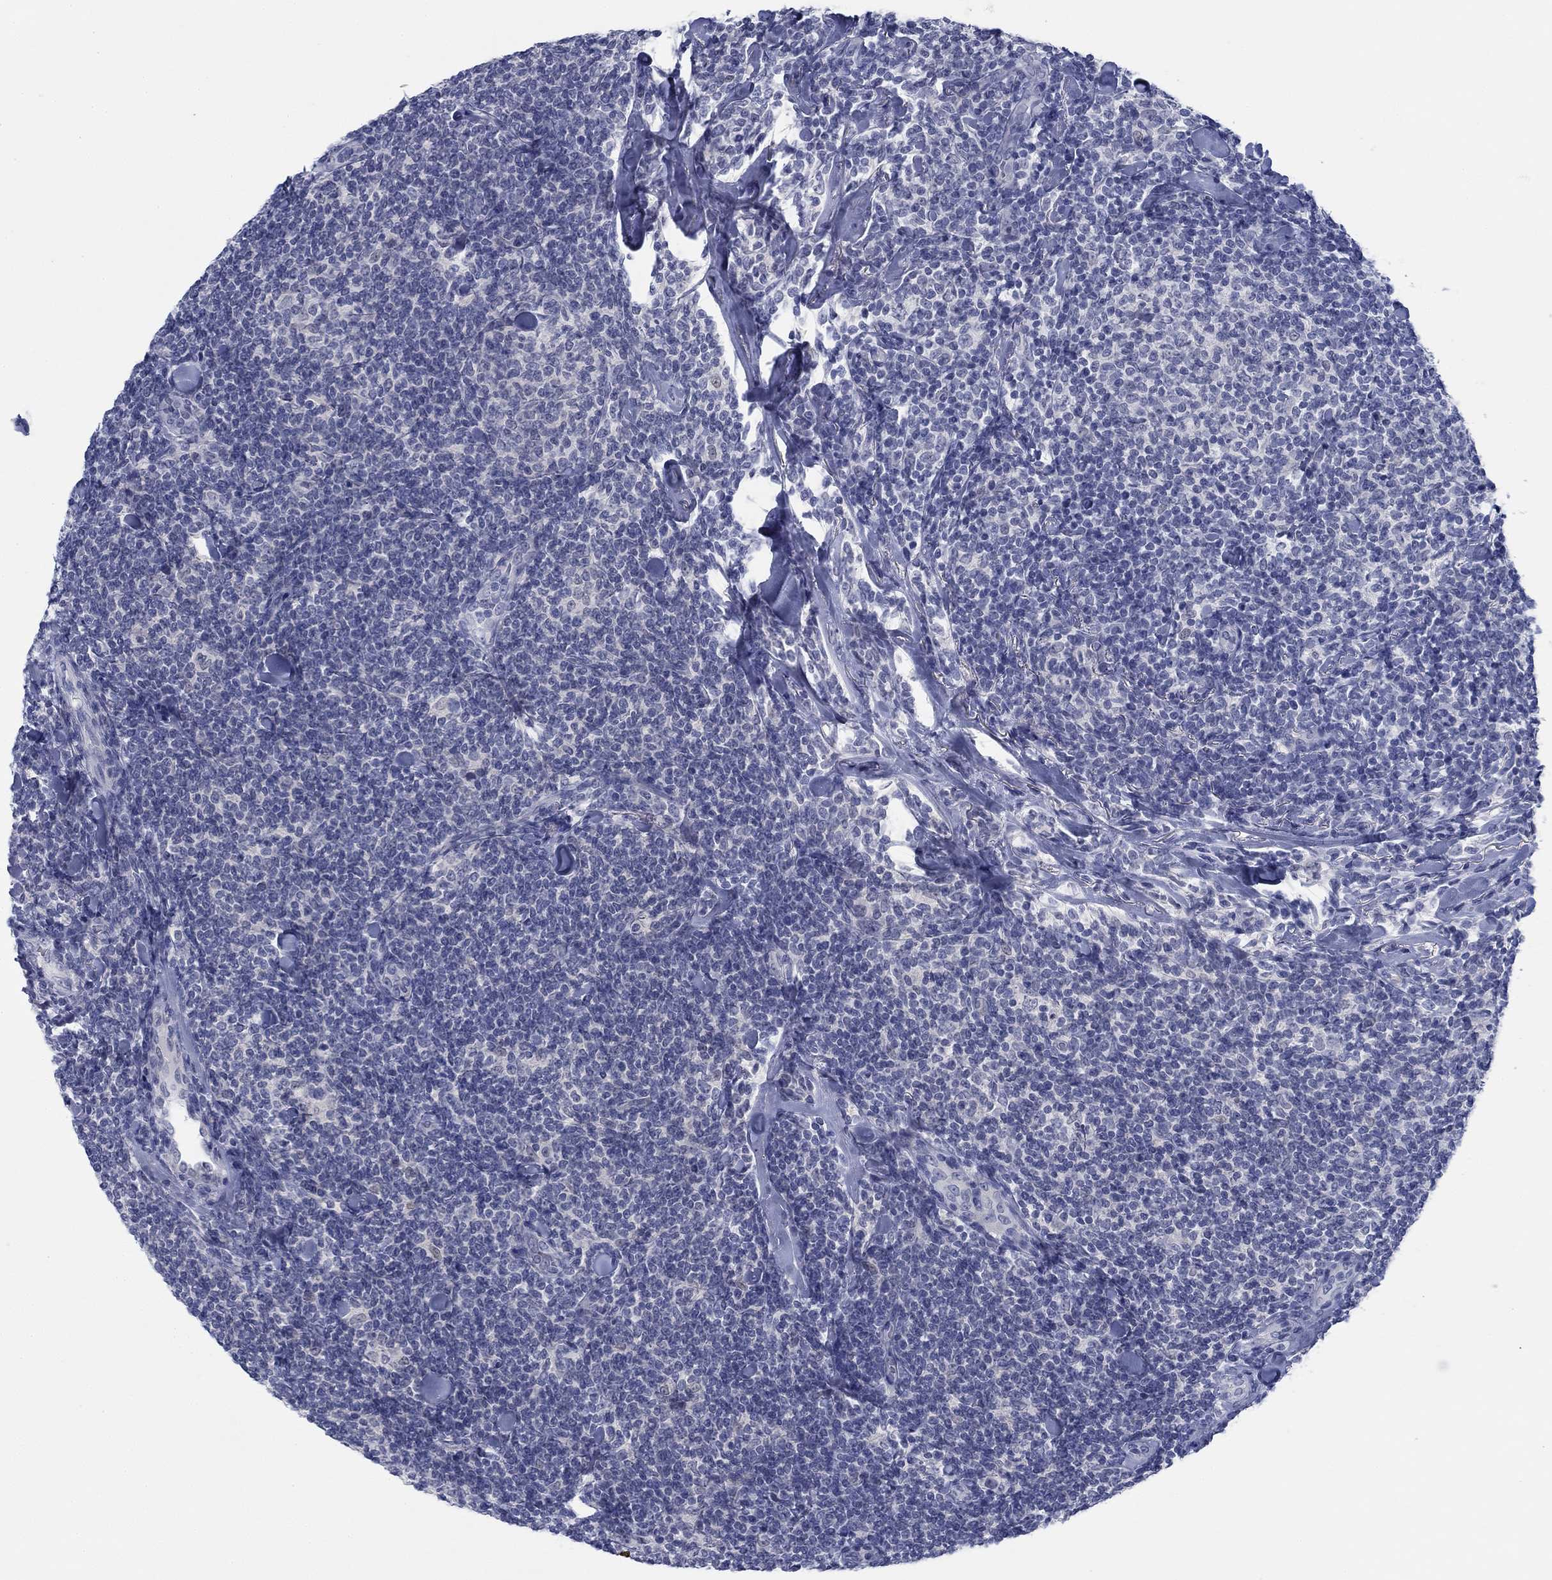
{"staining": {"intensity": "negative", "quantity": "none", "location": "none"}, "tissue": "lymphoma", "cell_type": "Tumor cells", "image_type": "cancer", "snomed": [{"axis": "morphology", "description": "Malignant lymphoma, non-Hodgkin's type, Low grade"}, {"axis": "topography", "description": "Lymph node"}], "caption": "Immunohistochemistry (IHC) image of human low-grade malignant lymphoma, non-Hodgkin's type stained for a protein (brown), which shows no expression in tumor cells. (Immunohistochemistry (IHC), brightfield microscopy, high magnification).", "gene": "DNAL1", "patient": {"sex": "female", "age": 56}}